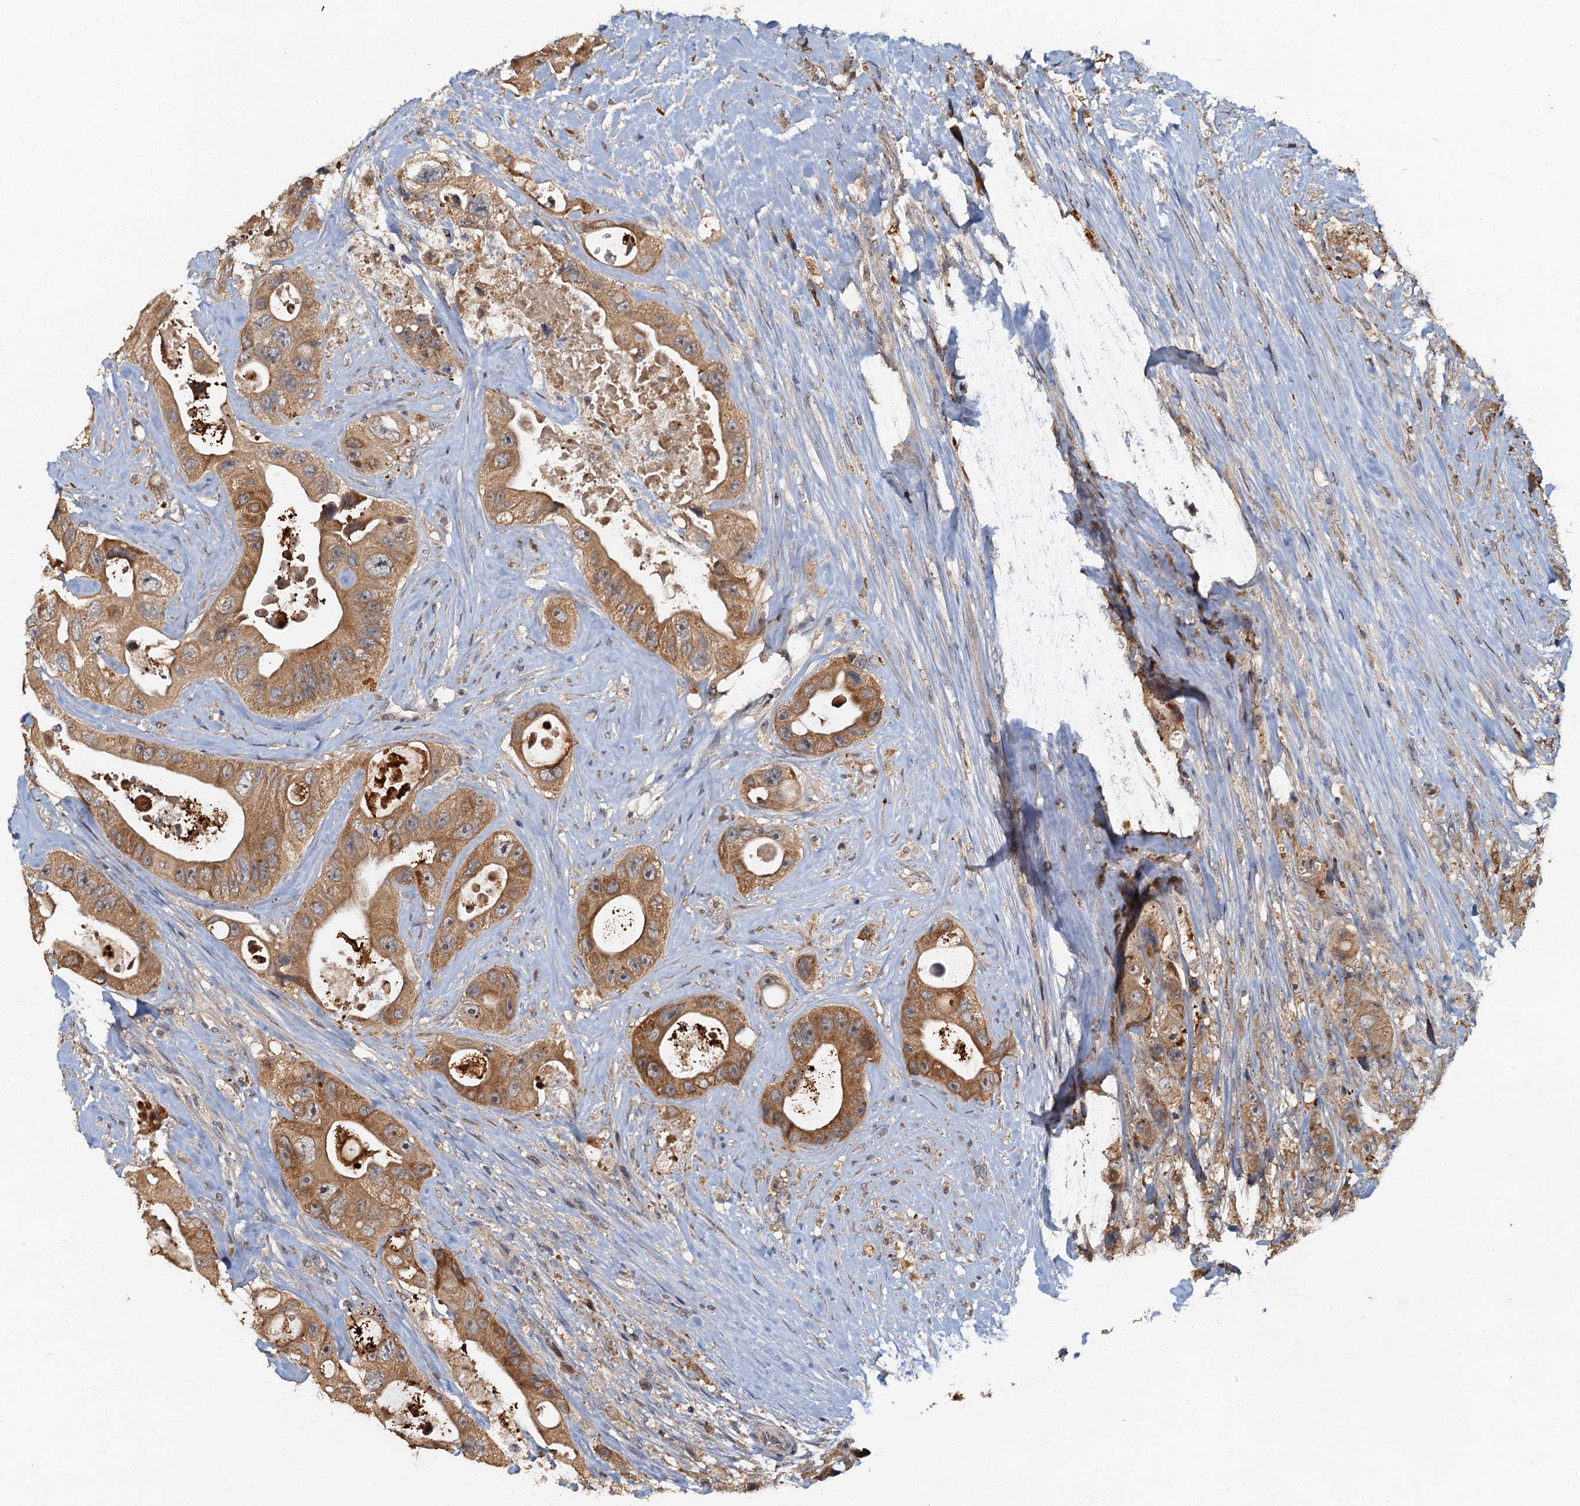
{"staining": {"intensity": "moderate", "quantity": ">75%", "location": "cytoplasmic/membranous"}, "tissue": "colorectal cancer", "cell_type": "Tumor cells", "image_type": "cancer", "snomed": [{"axis": "morphology", "description": "Adenocarcinoma, NOS"}, {"axis": "topography", "description": "Colon"}], "caption": "This is an image of immunohistochemistry (IHC) staining of adenocarcinoma (colorectal), which shows moderate staining in the cytoplasmic/membranous of tumor cells.", "gene": "WDCP", "patient": {"sex": "female", "age": 46}}